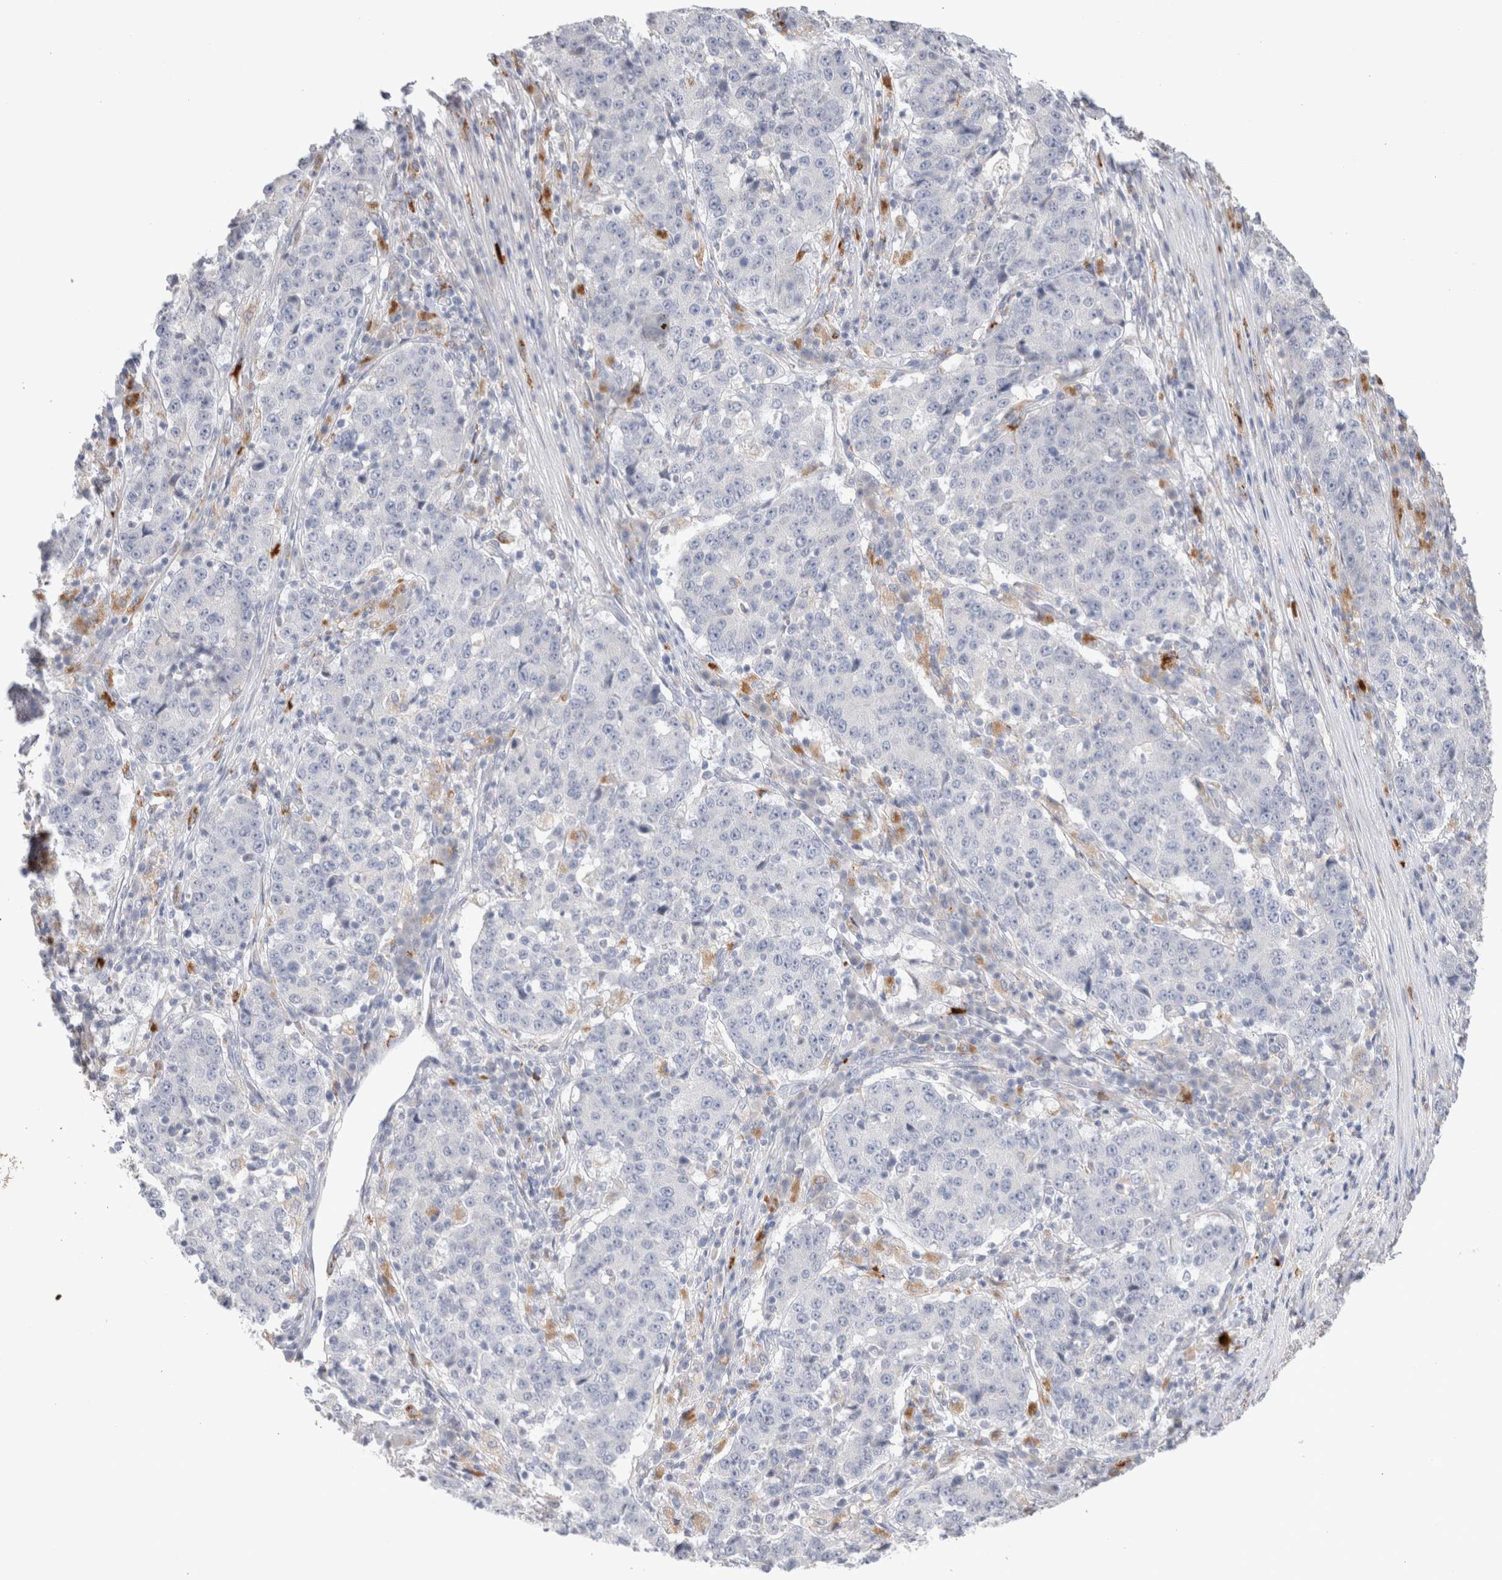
{"staining": {"intensity": "negative", "quantity": "none", "location": "none"}, "tissue": "stomach cancer", "cell_type": "Tumor cells", "image_type": "cancer", "snomed": [{"axis": "morphology", "description": "Adenocarcinoma, NOS"}, {"axis": "topography", "description": "Stomach"}], "caption": "An immunohistochemistry photomicrograph of adenocarcinoma (stomach) is shown. There is no staining in tumor cells of adenocarcinoma (stomach). (Brightfield microscopy of DAB immunohistochemistry at high magnification).", "gene": "HPGDS", "patient": {"sex": "male", "age": 59}}